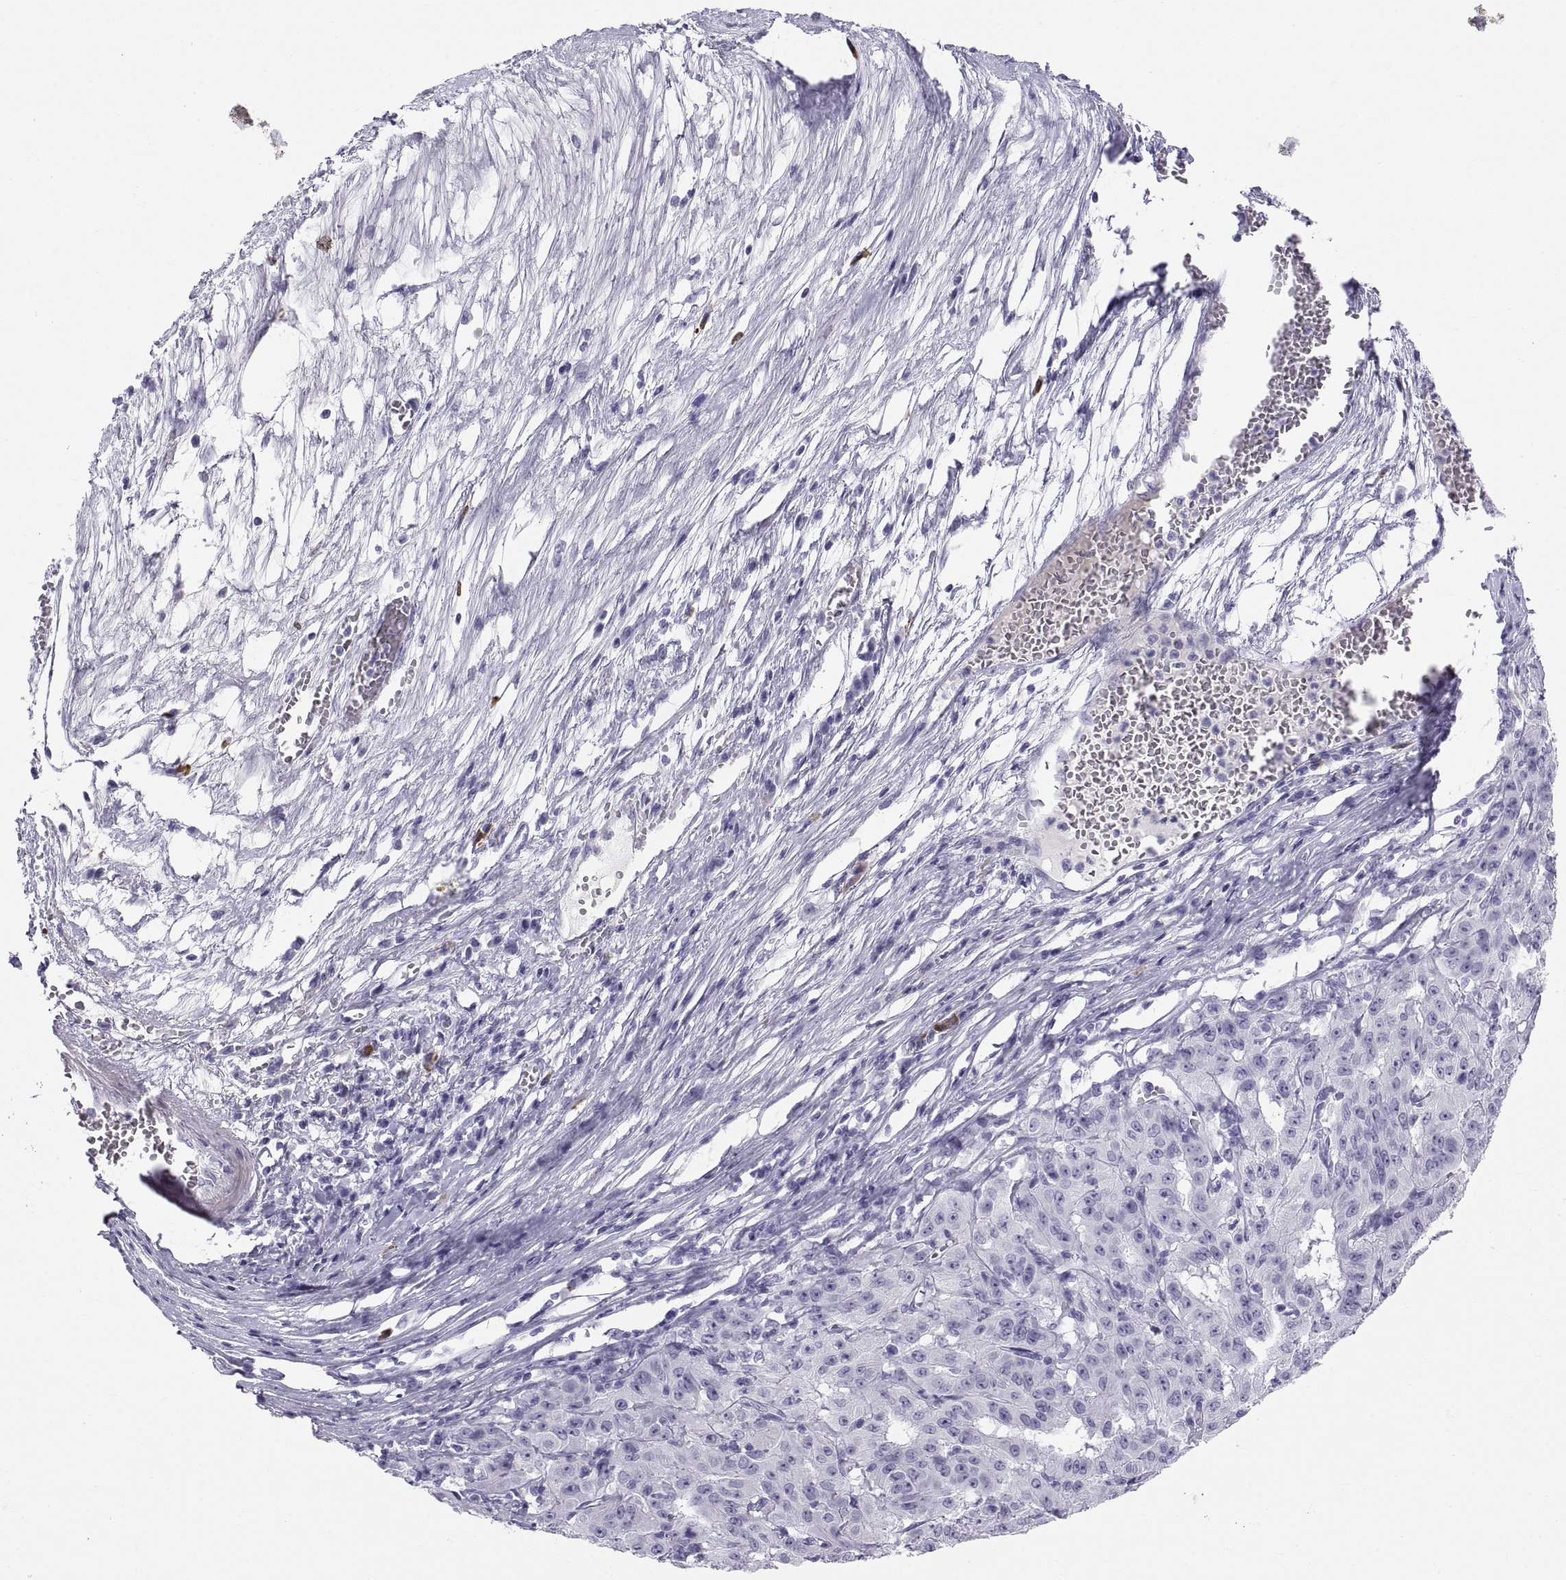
{"staining": {"intensity": "negative", "quantity": "none", "location": "none"}, "tissue": "pancreatic cancer", "cell_type": "Tumor cells", "image_type": "cancer", "snomed": [{"axis": "morphology", "description": "Adenocarcinoma, NOS"}, {"axis": "topography", "description": "Pancreas"}], "caption": "IHC of human adenocarcinoma (pancreatic) reveals no expression in tumor cells.", "gene": "CT47A10", "patient": {"sex": "male", "age": 63}}